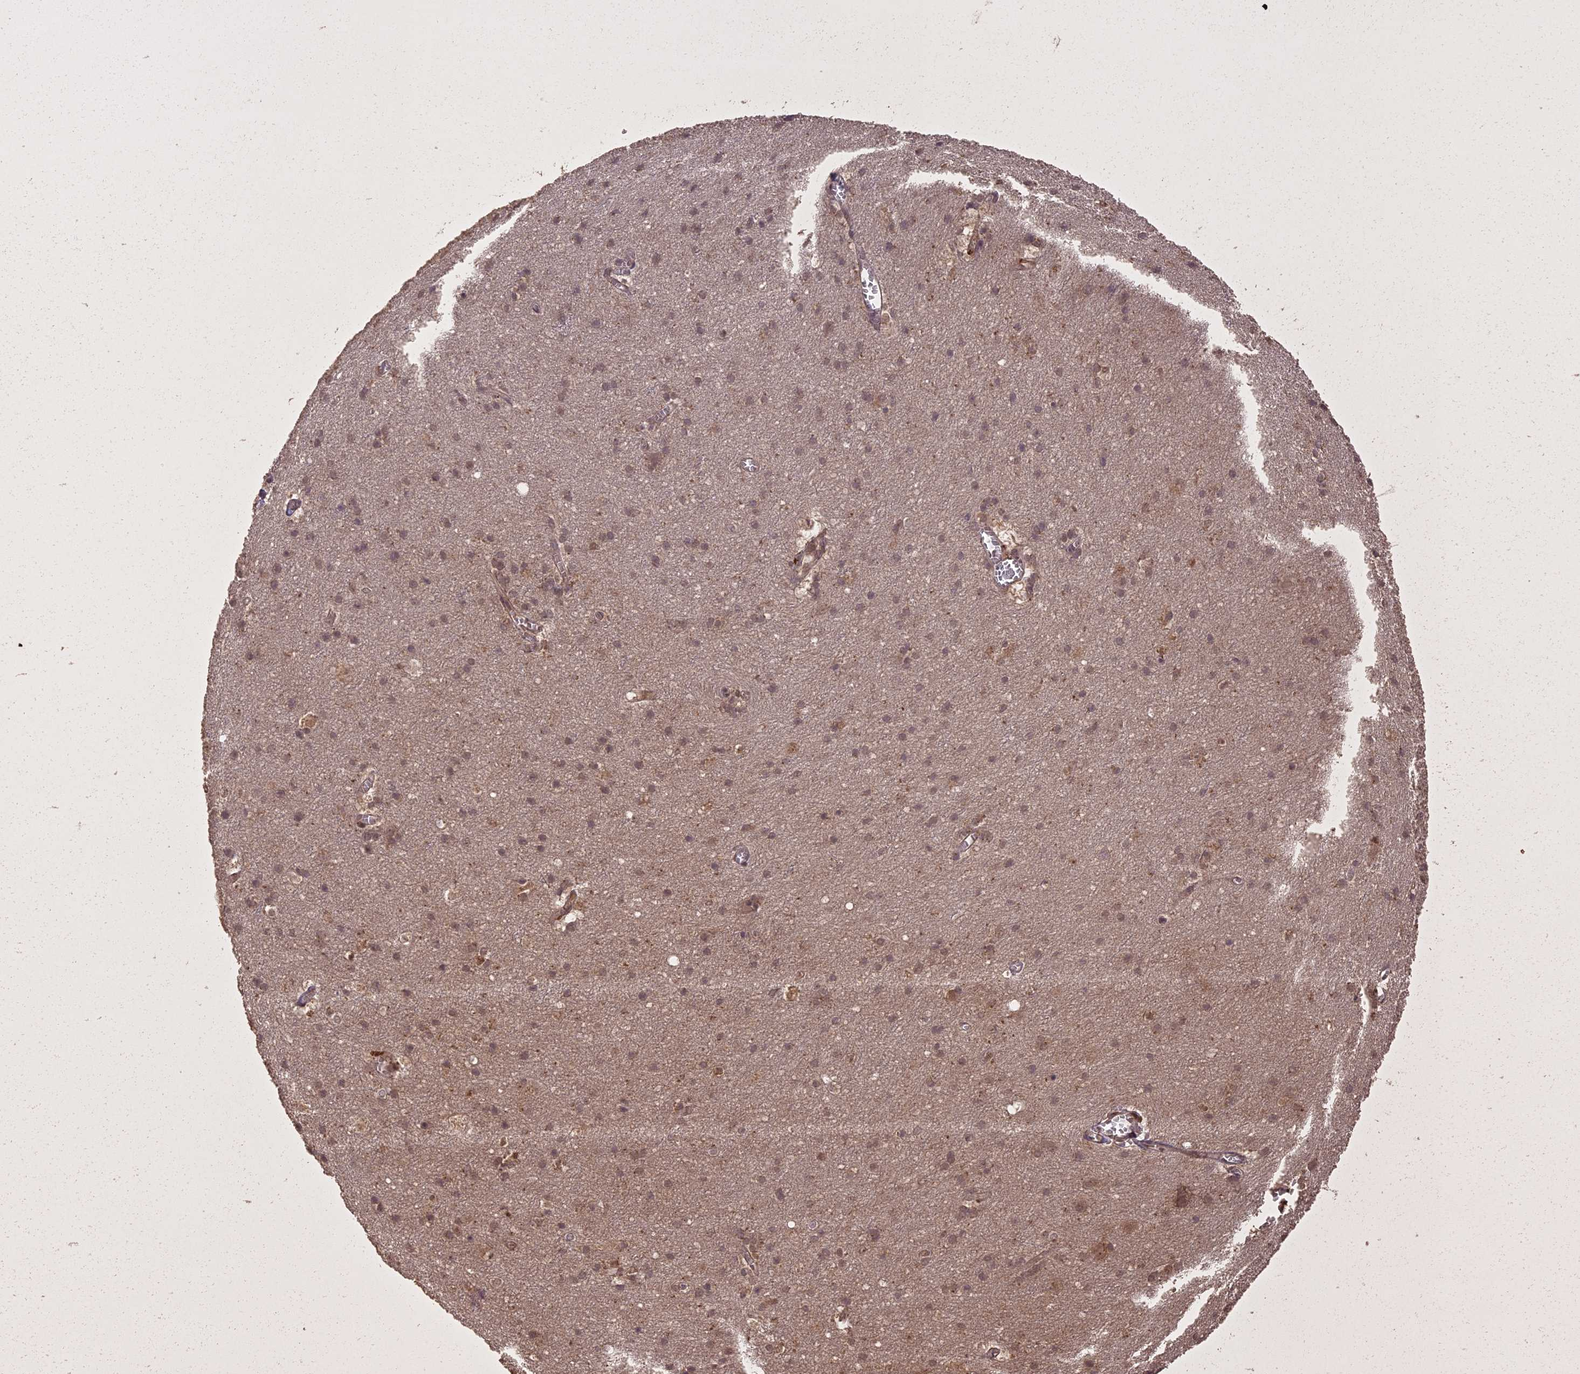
{"staining": {"intensity": "weak", "quantity": ">75%", "location": "cytoplasmic/membranous"}, "tissue": "cerebral cortex", "cell_type": "Endothelial cells", "image_type": "normal", "snomed": [{"axis": "morphology", "description": "Normal tissue, NOS"}, {"axis": "topography", "description": "Cerebral cortex"}], "caption": "Brown immunohistochemical staining in normal human cerebral cortex exhibits weak cytoplasmic/membranous positivity in approximately >75% of endothelial cells.", "gene": "LIN37", "patient": {"sex": "male", "age": 54}}